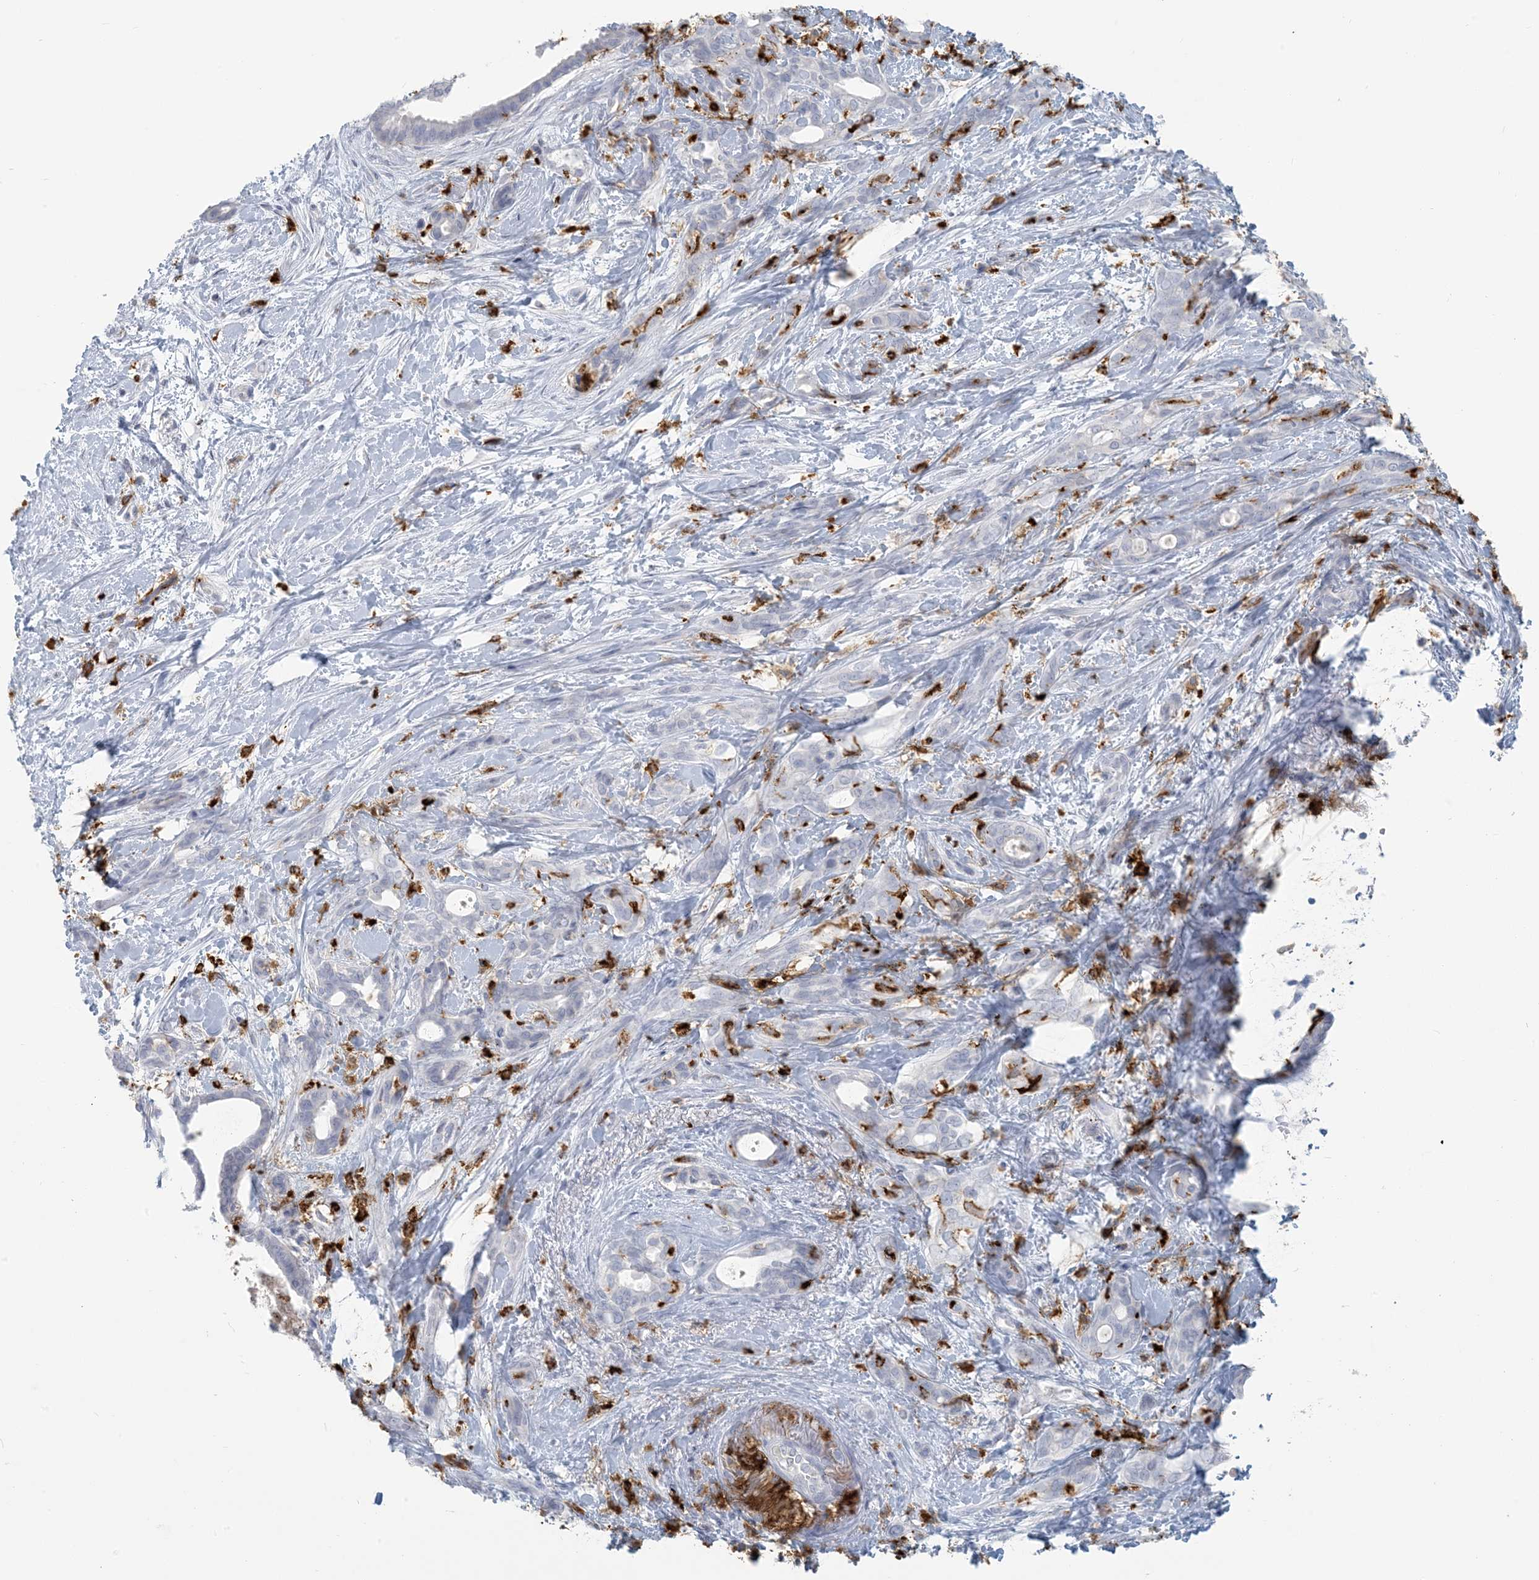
{"staining": {"intensity": "negative", "quantity": "none", "location": "none"}, "tissue": "pancreatic cancer", "cell_type": "Tumor cells", "image_type": "cancer", "snomed": [{"axis": "morphology", "description": "Normal tissue, NOS"}, {"axis": "morphology", "description": "Adenocarcinoma, NOS"}, {"axis": "topography", "description": "Pancreas"}, {"axis": "topography", "description": "Peripheral nerve tissue"}], "caption": "High power microscopy histopathology image of an IHC image of pancreatic adenocarcinoma, revealing no significant staining in tumor cells.", "gene": "HLA-DRB1", "patient": {"sex": "female", "age": 63}}